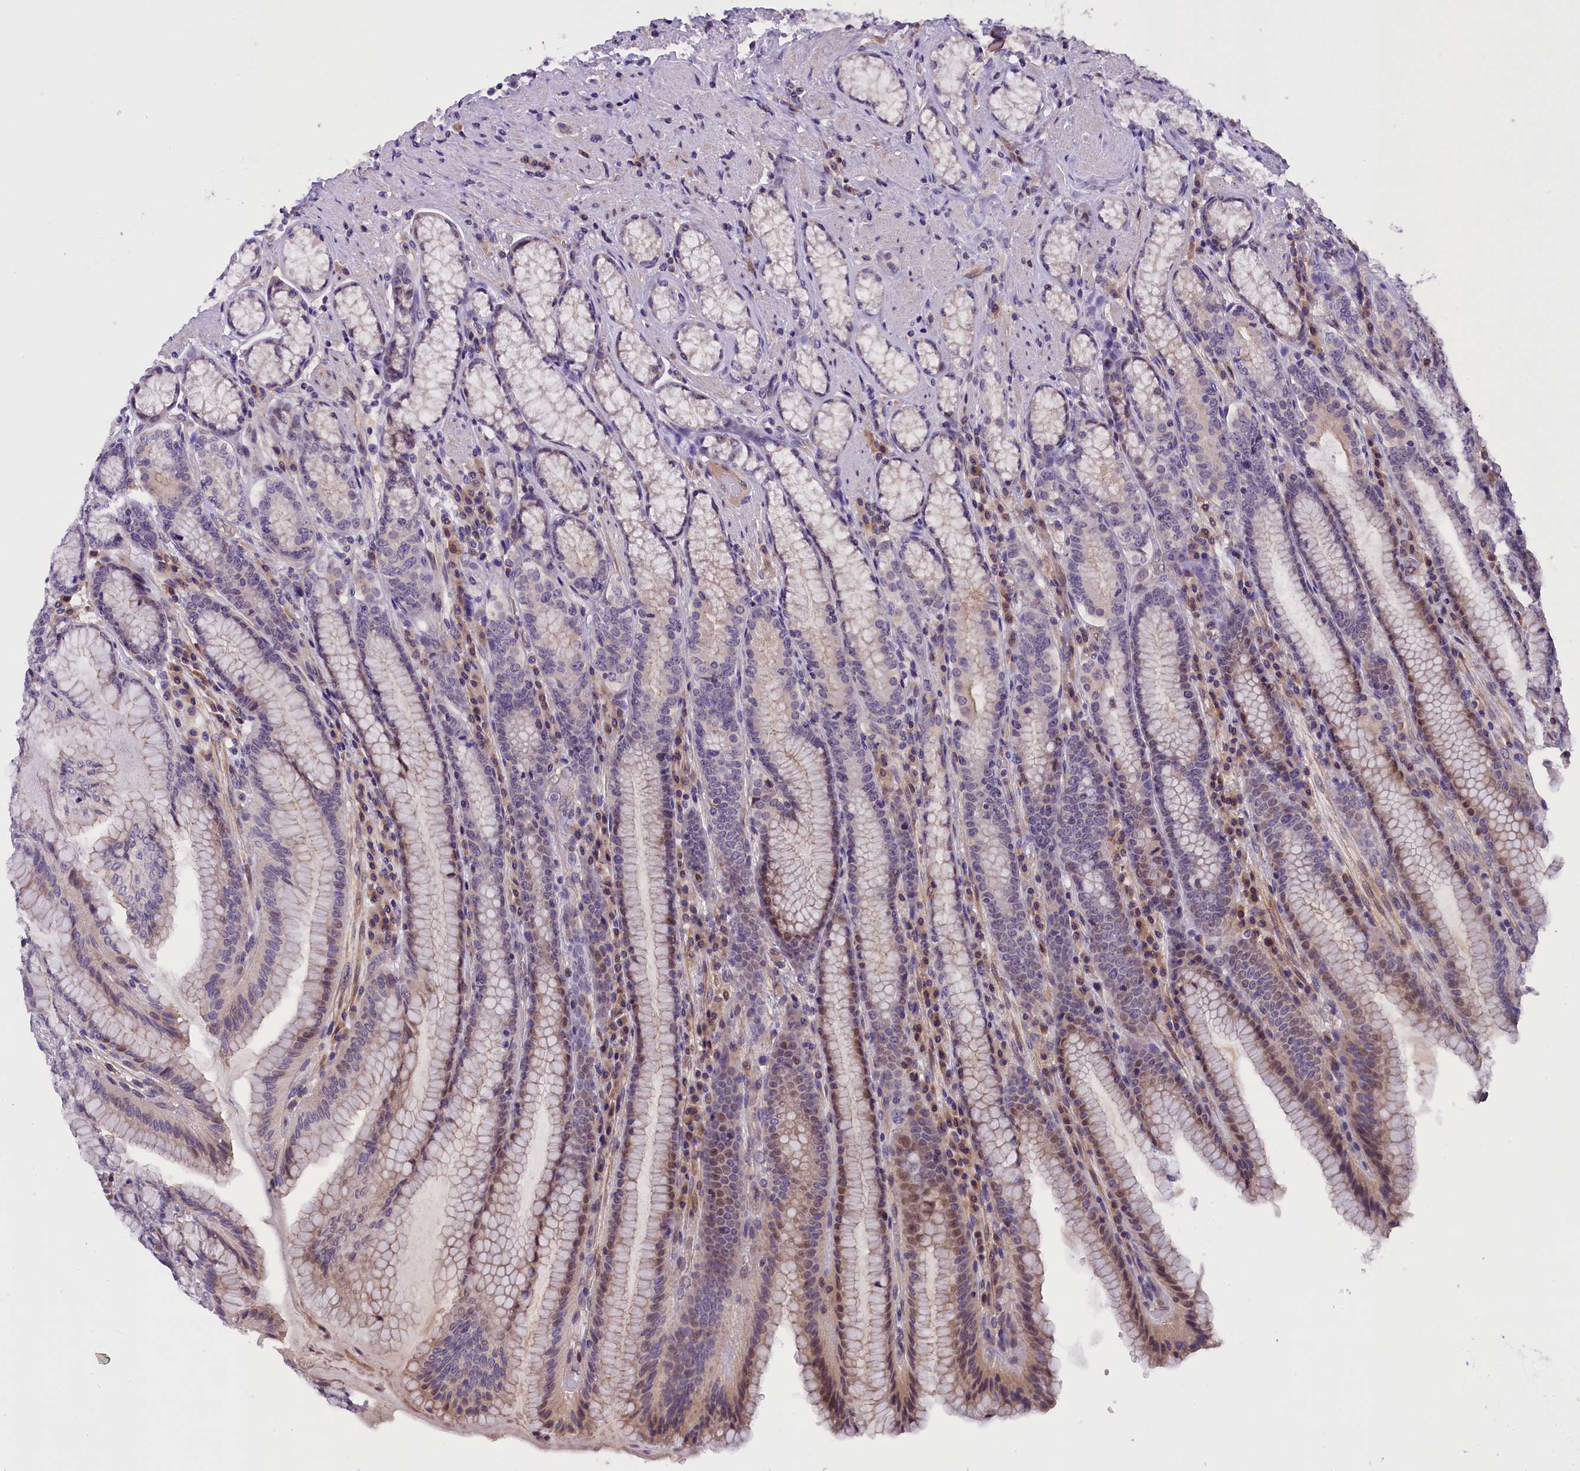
{"staining": {"intensity": "weak", "quantity": "<25%", "location": "cytoplasmic/membranous,nuclear"}, "tissue": "stomach", "cell_type": "Glandular cells", "image_type": "normal", "snomed": [{"axis": "morphology", "description": "Normal tissue, NOS"}, {"axis": "topography", "description": "Stomach, upper"}, {"axis": "topography", "description": "Stomach, lower"}], "caption": "This micrograph is of normal stomach stained with immunohistochemistry (IHC) to label a protein in brown with the nuclei are counter-stained blue. There is no staining in glandular cells.", "gene": "CCDC32", "patient": {"sex": "female", "age": 76}}